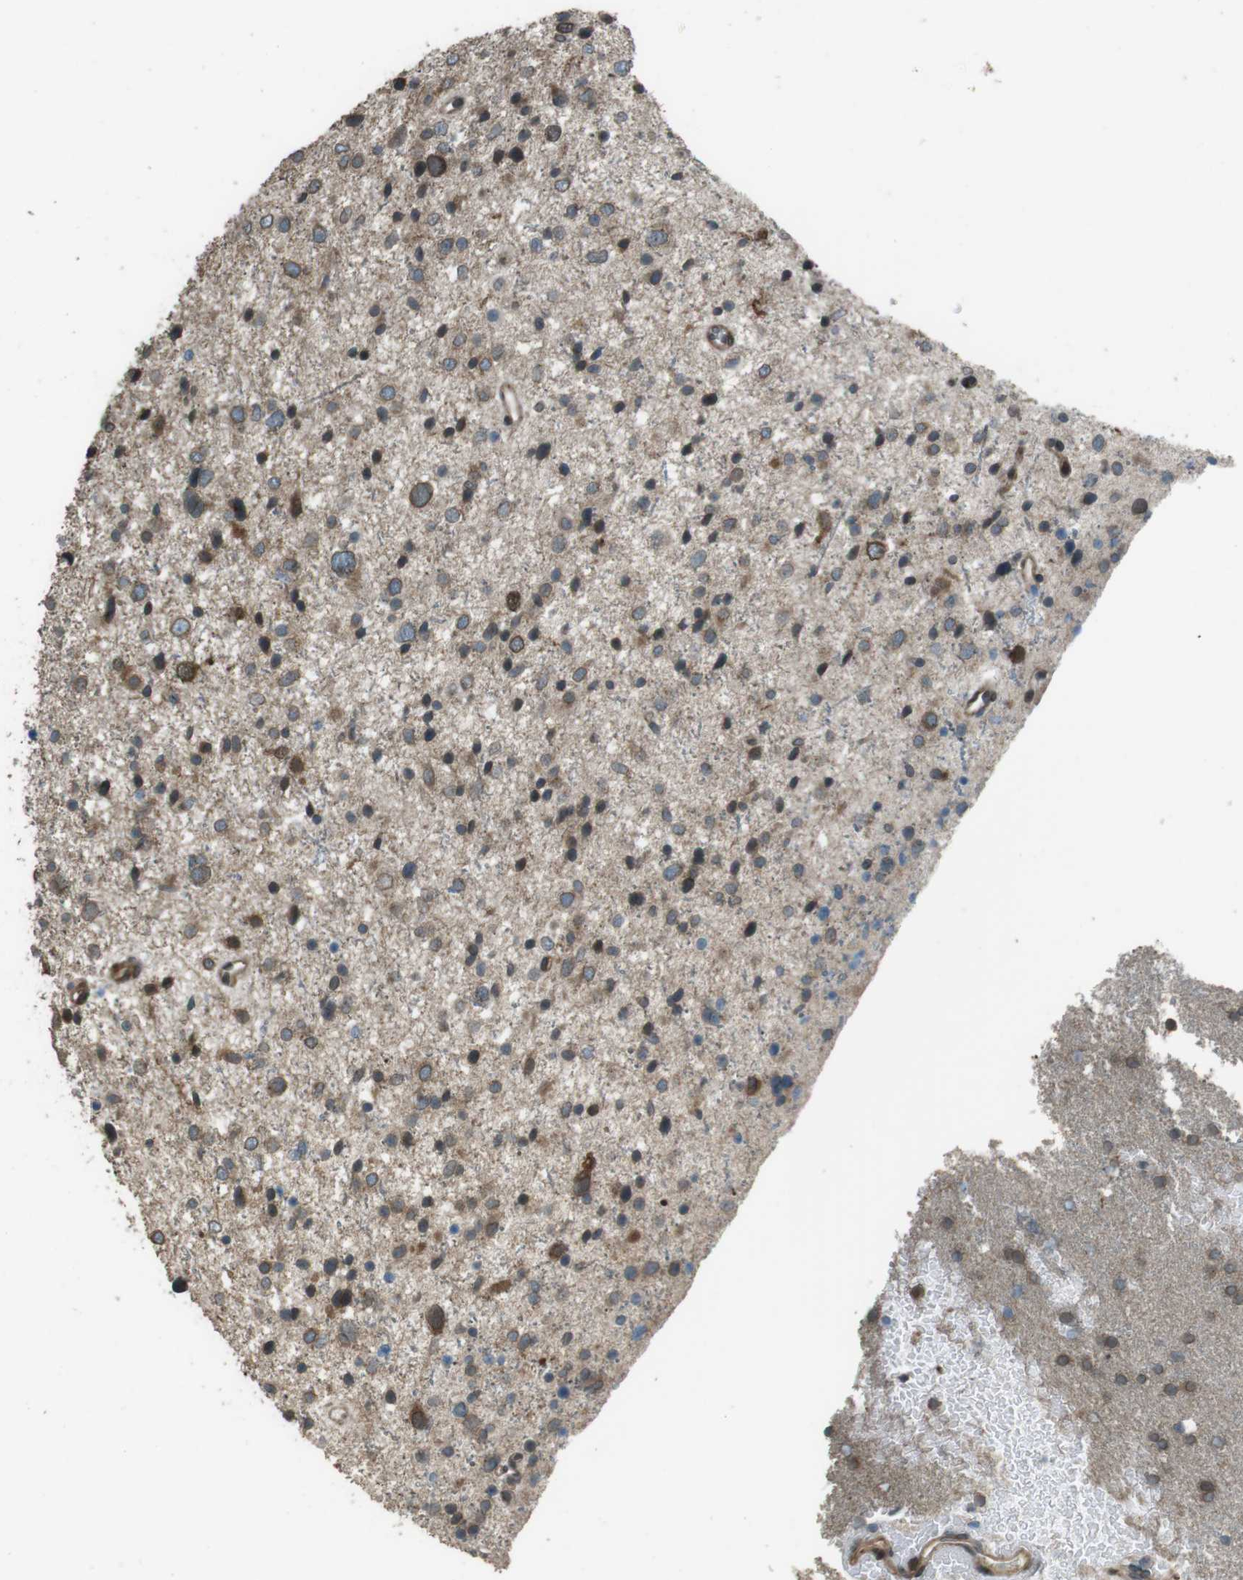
{"staining": {"intensity": "moderate", "quantity": "25%-75%", "location": "cytoplasmic/membranous"}, "tissue": "glioma", "cell_type": "Tumor cells", "image_type": "cancer", "snomed": [{"axis": "morphology", "description": "Glioma, malignant, Low grade"}, {"axis": "topography", "description": "Brain"}], "caption": "Glioma was stained to show a protein in brown. There is medium levels of moderate cytoplasmic/membranous positivity in about 25%-75% of tumor cells. Using DAB (brown) and hematoxylin (blue) stains, captured at high magnification using brightfield microscopy.", "gene": "ZNF330", "patient": {"sex": "female", "age": 37}}